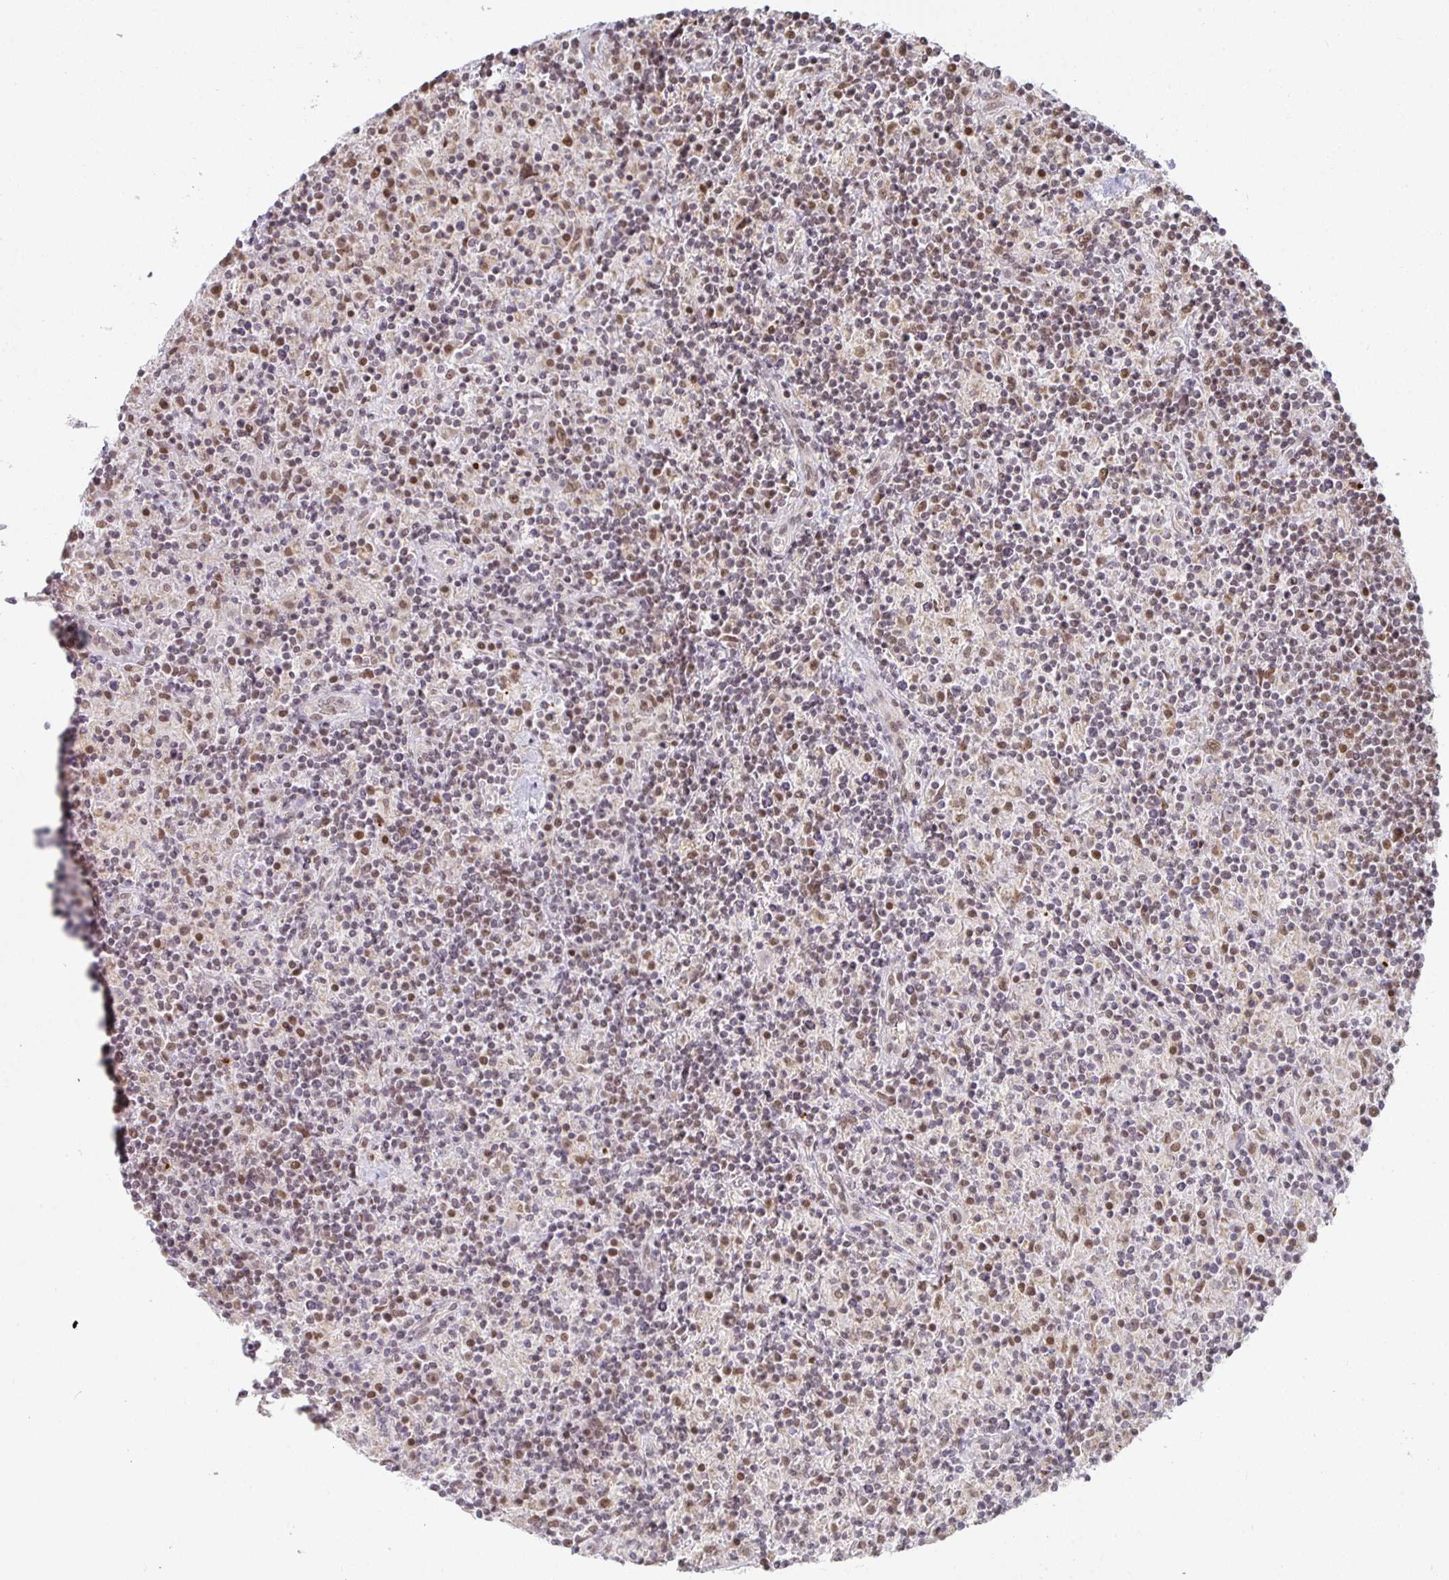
{"staining": {"intensity": "weak", "quantity": "<25%", "location": "nuclear"}, "tissue": "lymphoma", "cell_type": "Tumor cells", "image_type": "cancer", "snomed": [{"axis": "morphology", "description": "Hodgkin's disease, NOS"}, {"axis": "topography", "description": "Lymph node"}], "caption": "The photomicrograph demonstrates no staining of tumor cells in lymphoma. Nuclei are stained in blue.", "gene": "SMARCA2", "patient": {"sex": "male", "age": 70}}